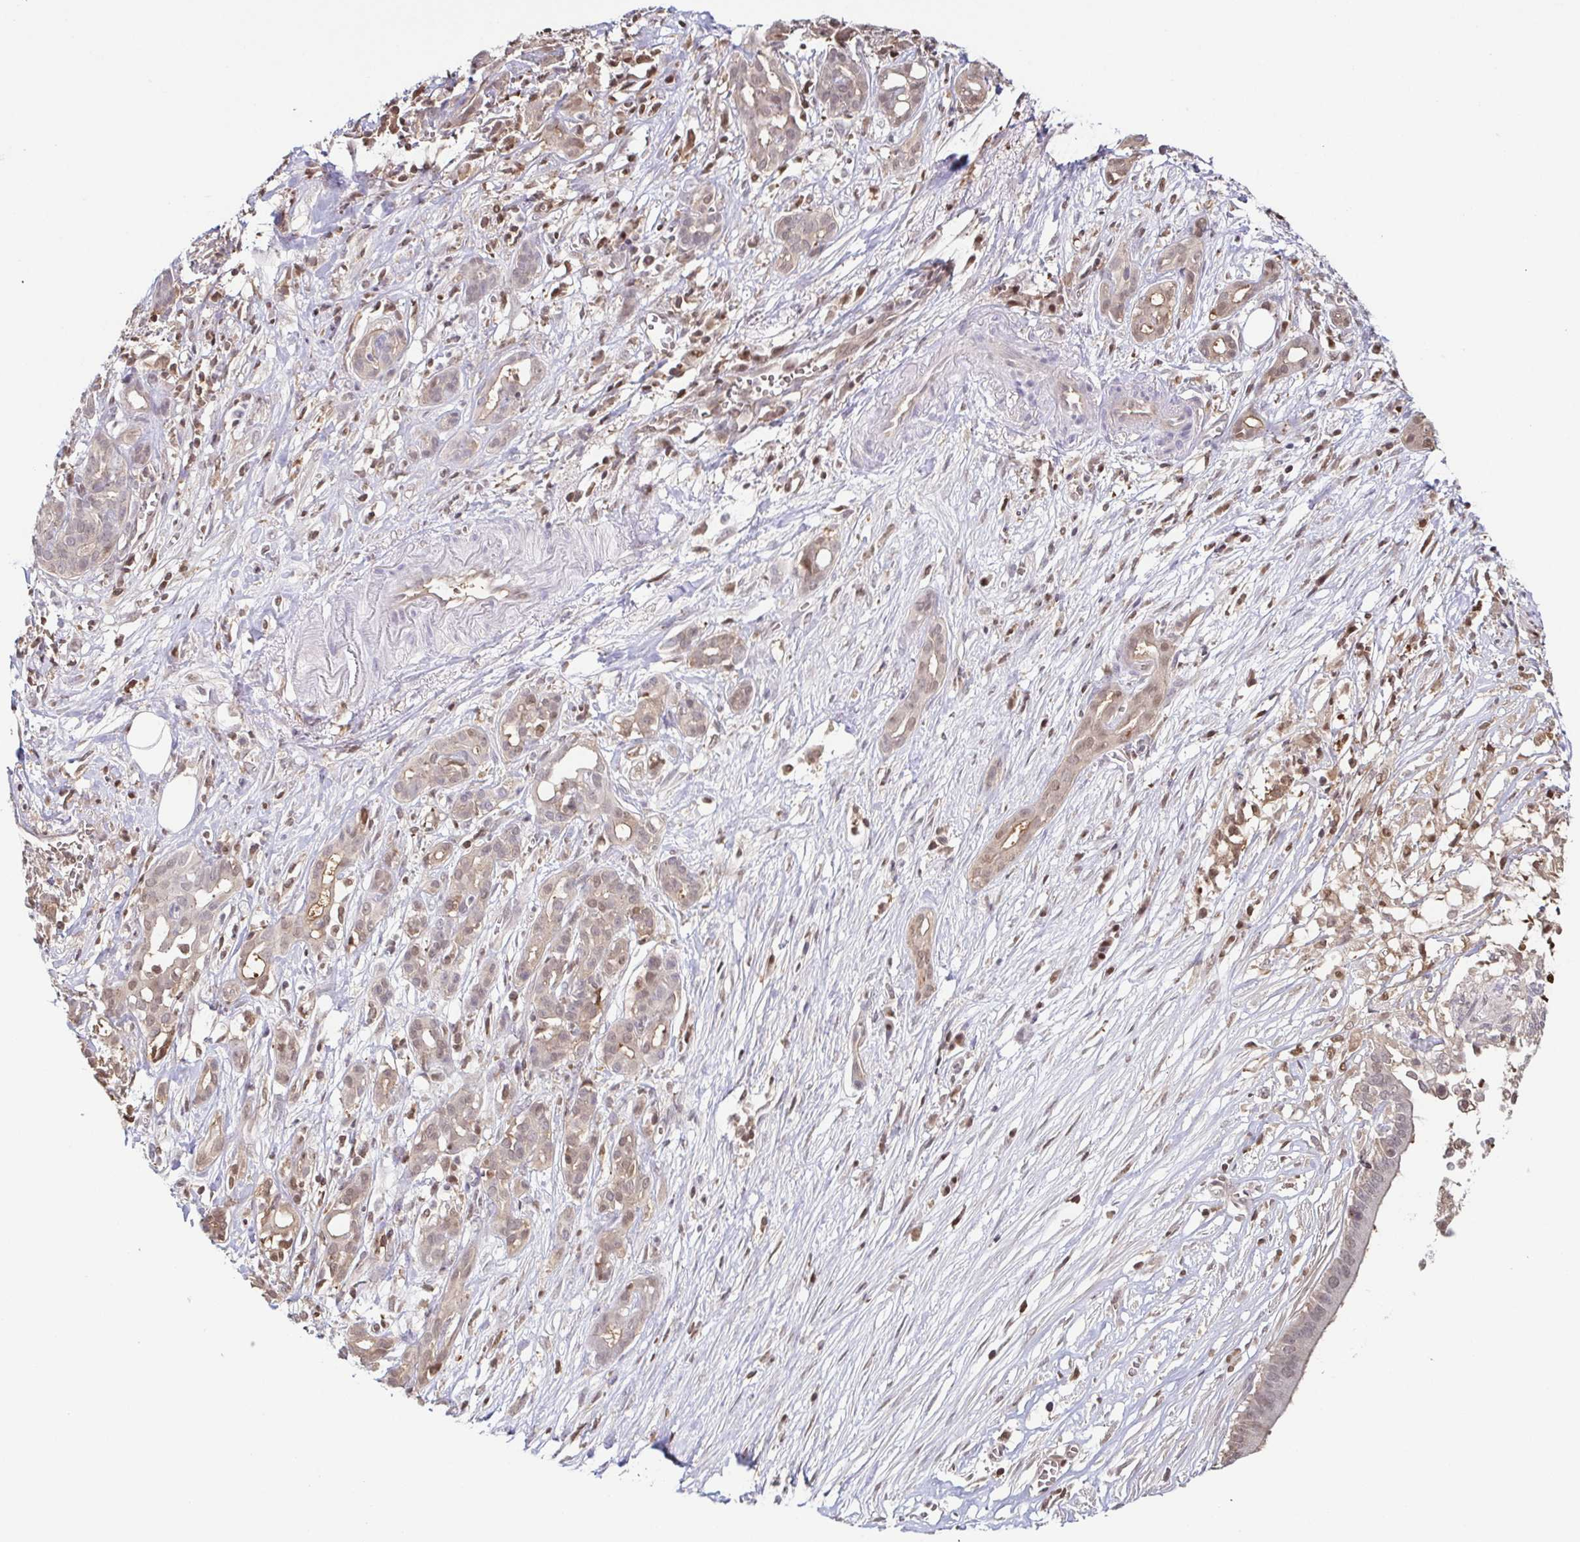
{"staining": {"intensity": "moderate", "quantity": "25%-75%", "location": "cytoplasmic/membranous,nuclear"}, "tissue": "pancreatic cancer", "cell_type": "Tumor cells", "image_type": "cancer", "snomed": [{"axis": "morphology", "description": "Adenocarcinoma, NOS"}, {"axis": "topography", "description": "Pancreas"}], "caption": "Immunohistochemistry (IHC) photomicrograph of neoplastic tissue: human pancreatic adenocarcinoma stained using IHC displays medium levels of moderate protein expression localized specifically in the cytoplasmic/membranous and nuclear of tumor cells, appearing as a cytoplasmic/membranous and nuclear brown color.", "gene": "PSMB9", "patient": {"sex": "male", "age": 61}}